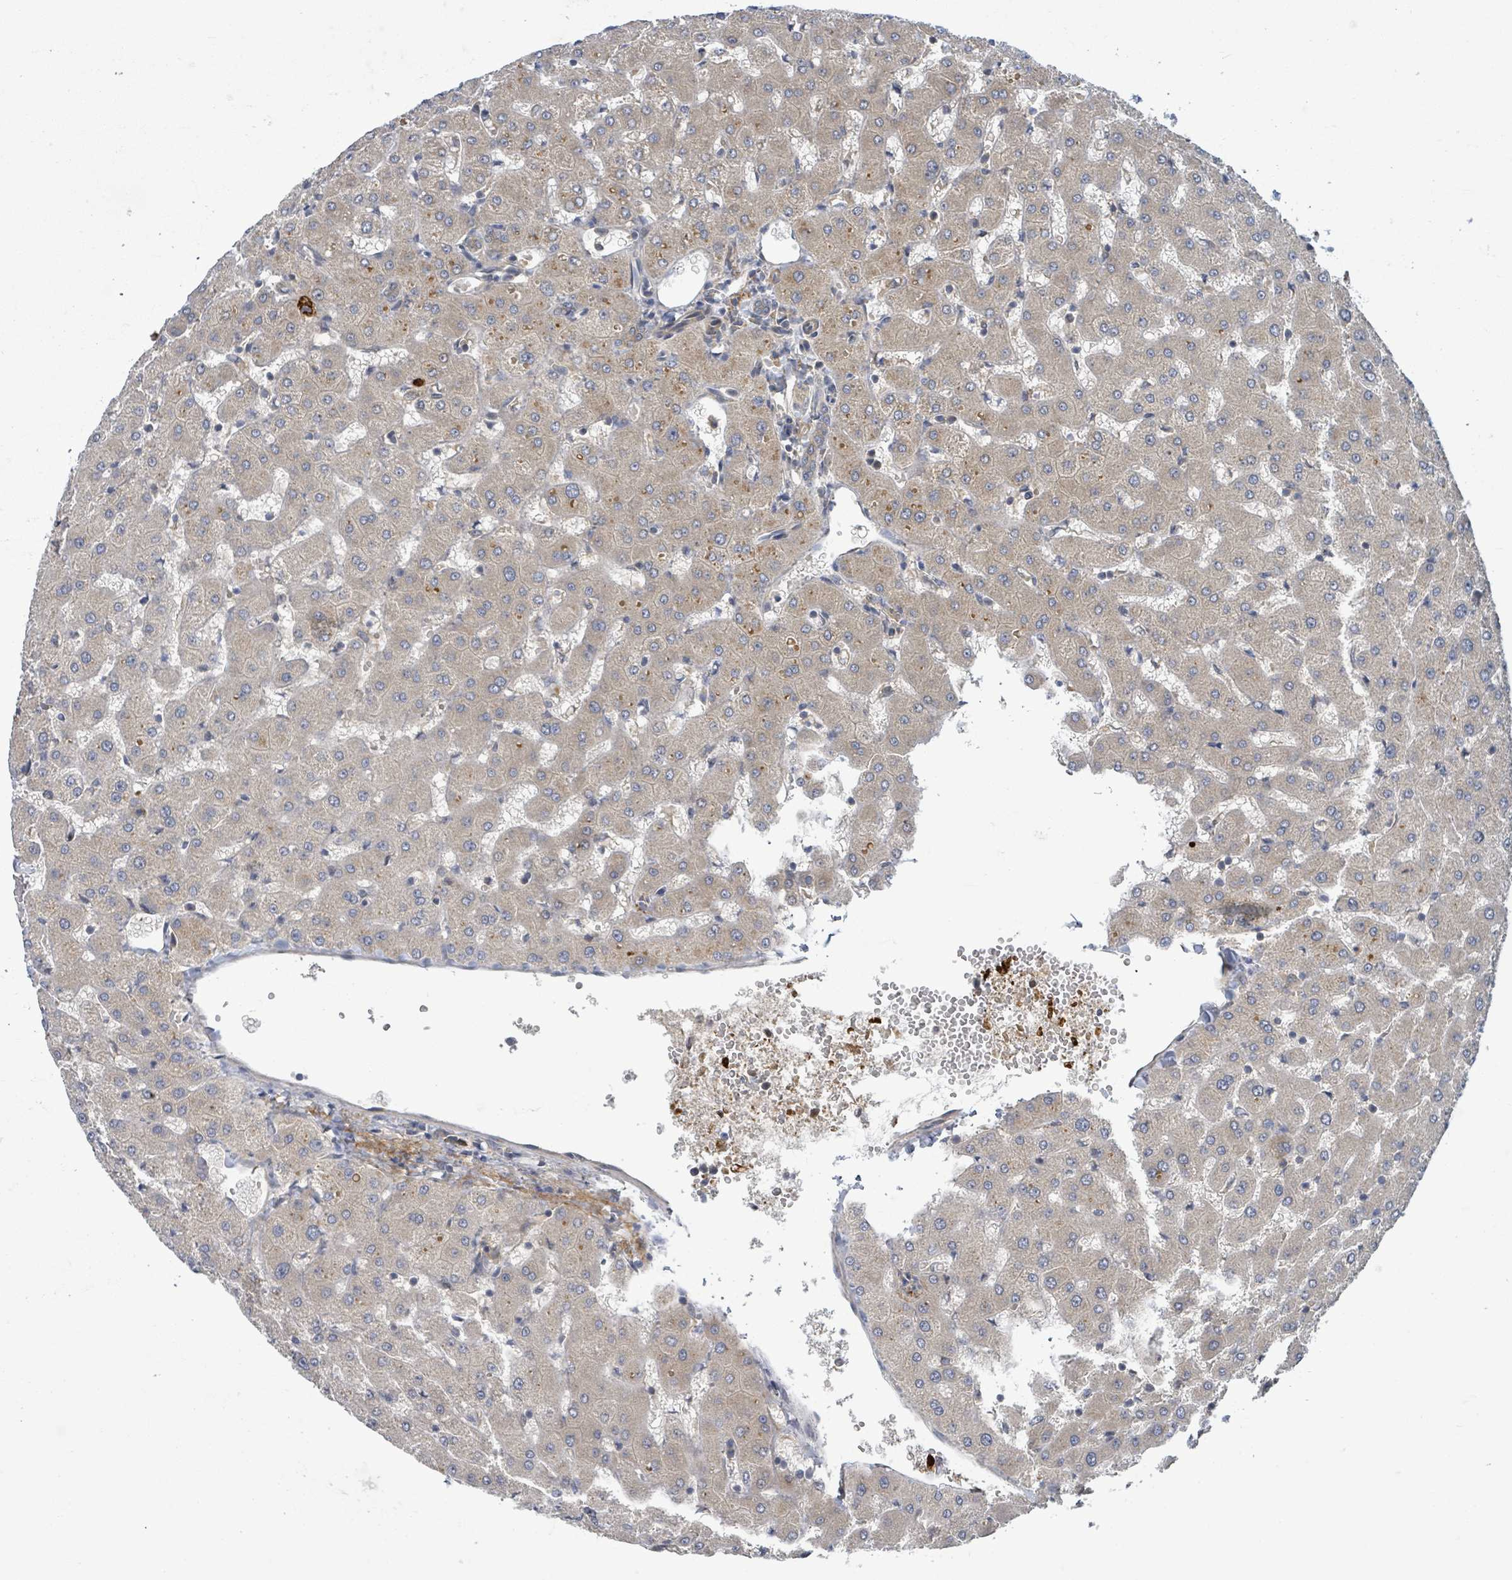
{"staining": {"intensity": "weak", "quantity": "25%-75%", "location": "cytoplasmic/membranous"}, "tissue": "liver", "cell_type": "Cholangiocytes", "image_type": "normal", "snomed": [{"axis": "morphology", "description": "Normal tissue, NOS"}, {"axis": "topography", "description": "Liver"}], "caption": "Brown immunohistochemical staining in unremarkable liver displays weak cytoplasmic/membranous staining in approximately 25%-75% of cholangiocytes.", "gene": "STARD4", "patient": {"sex": "female", "age": 63}}